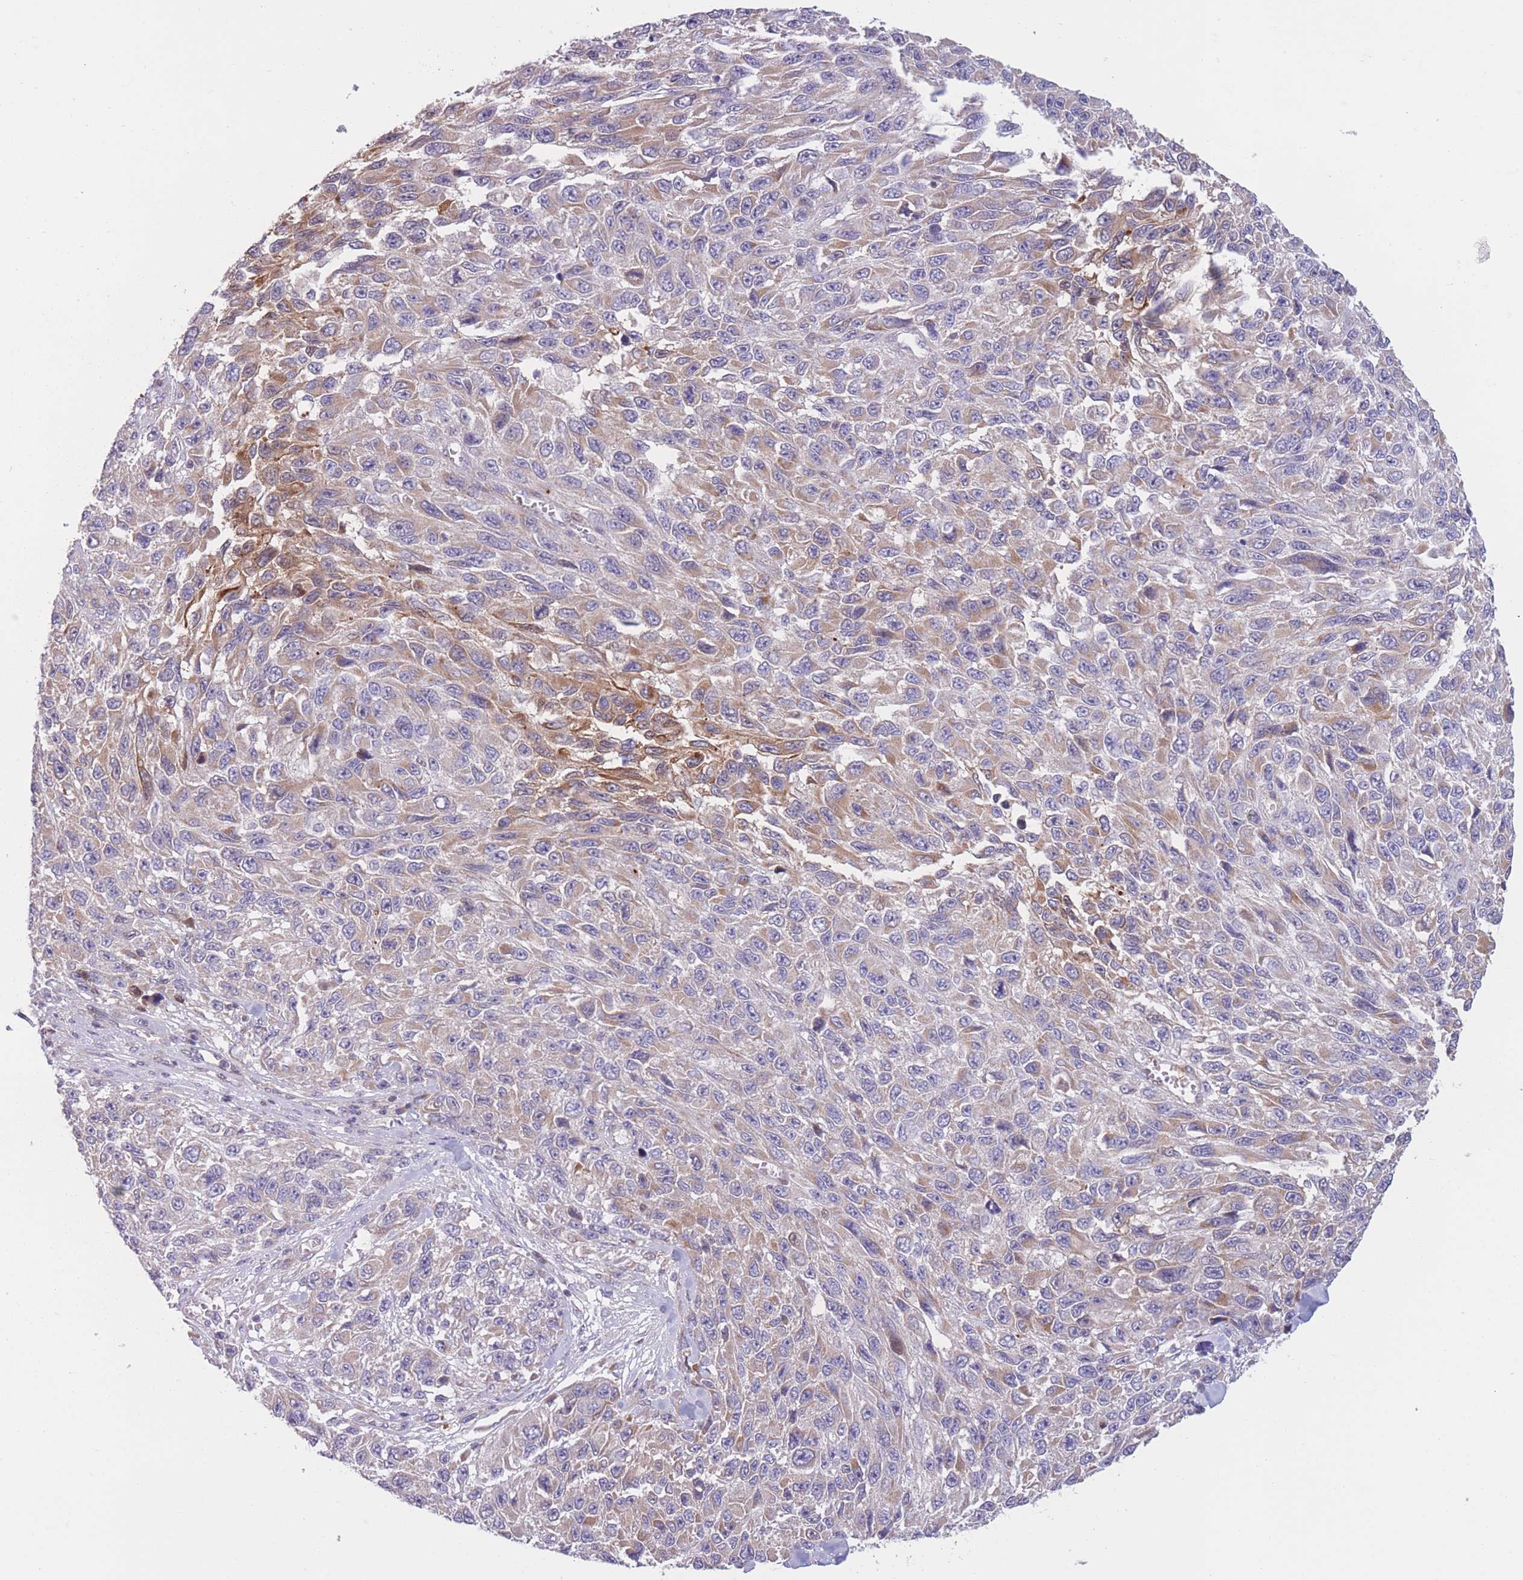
{"staining": {"intensity": "moderate", "quantity": "<25%", "location": "cytoplasmic/membranous"}, "tissue": "melanoma", "cell_type": "Tumor cells", "image_type": "cancer", "snomed": [{"axis": "morphology", "description": "Malignant melanoma, NOS"}, {"axis": "topography", "description": "Skin"}], "caption": "This image demonstrates immunohistochemistry staining of human melanoma, with low moderate cytoplasmic/membranous positivity in approximately <25% of tumor cells.", "gene": "PDE4A", "patient": {"sex": "female", "age": 96}}